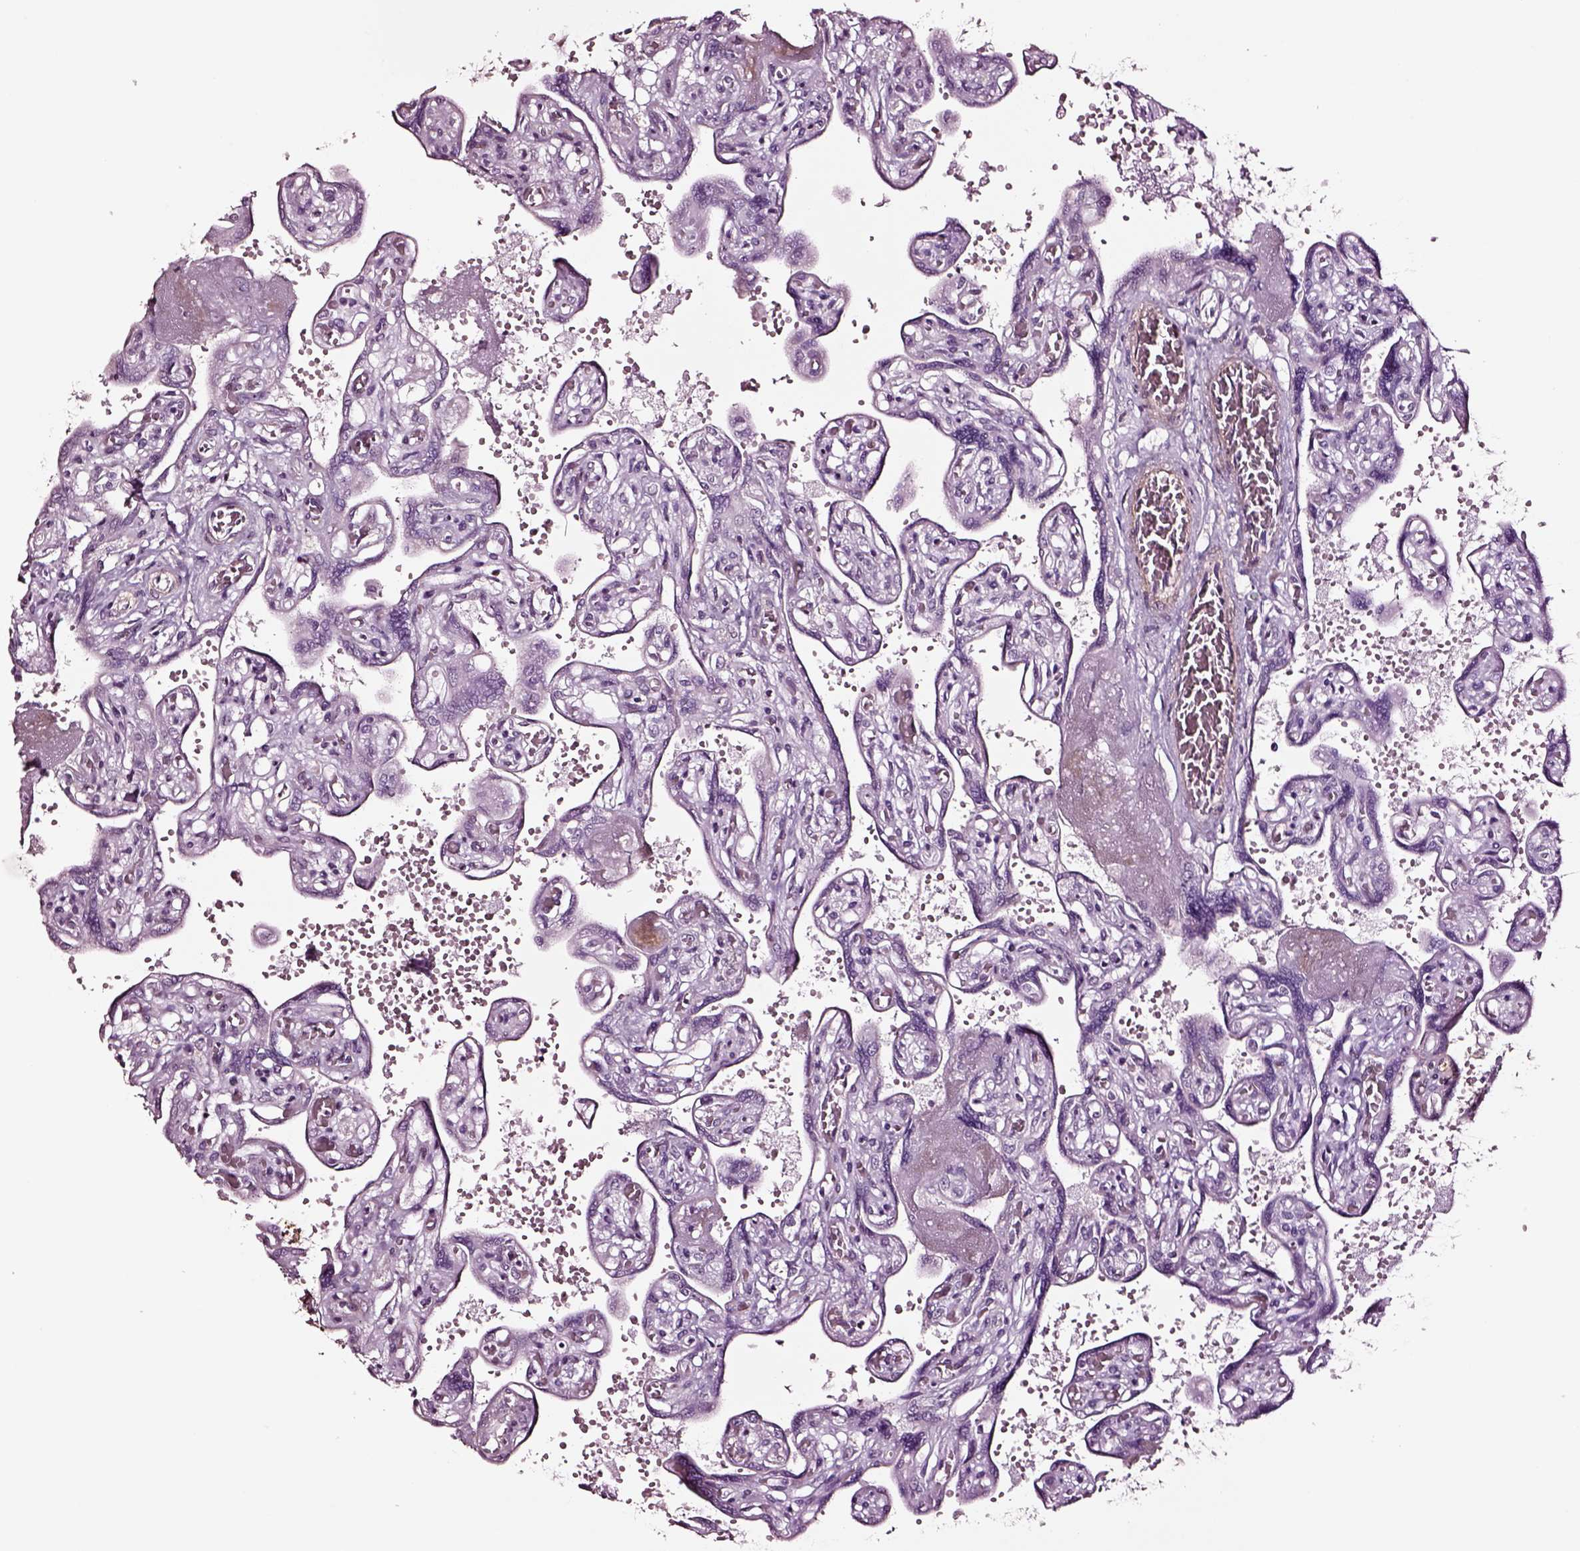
{"staining": {"intensity": "negative", "quantity": "none", "location": "none"}, "tissue": "placenta", "cell_type": "Decidual cells", "image_type": "normal", "snomed": [{"axis": "morphology", "description": "Normal tissue, NOS"}, {"axis": "topography", "description": "Placenta"}], "caption": "Immunohistochemistry of unremarkable human placenta demonstrates no expression in decidual cells.", "gene": "SOX10", "patient": {"sex": "female", "age": 32}}